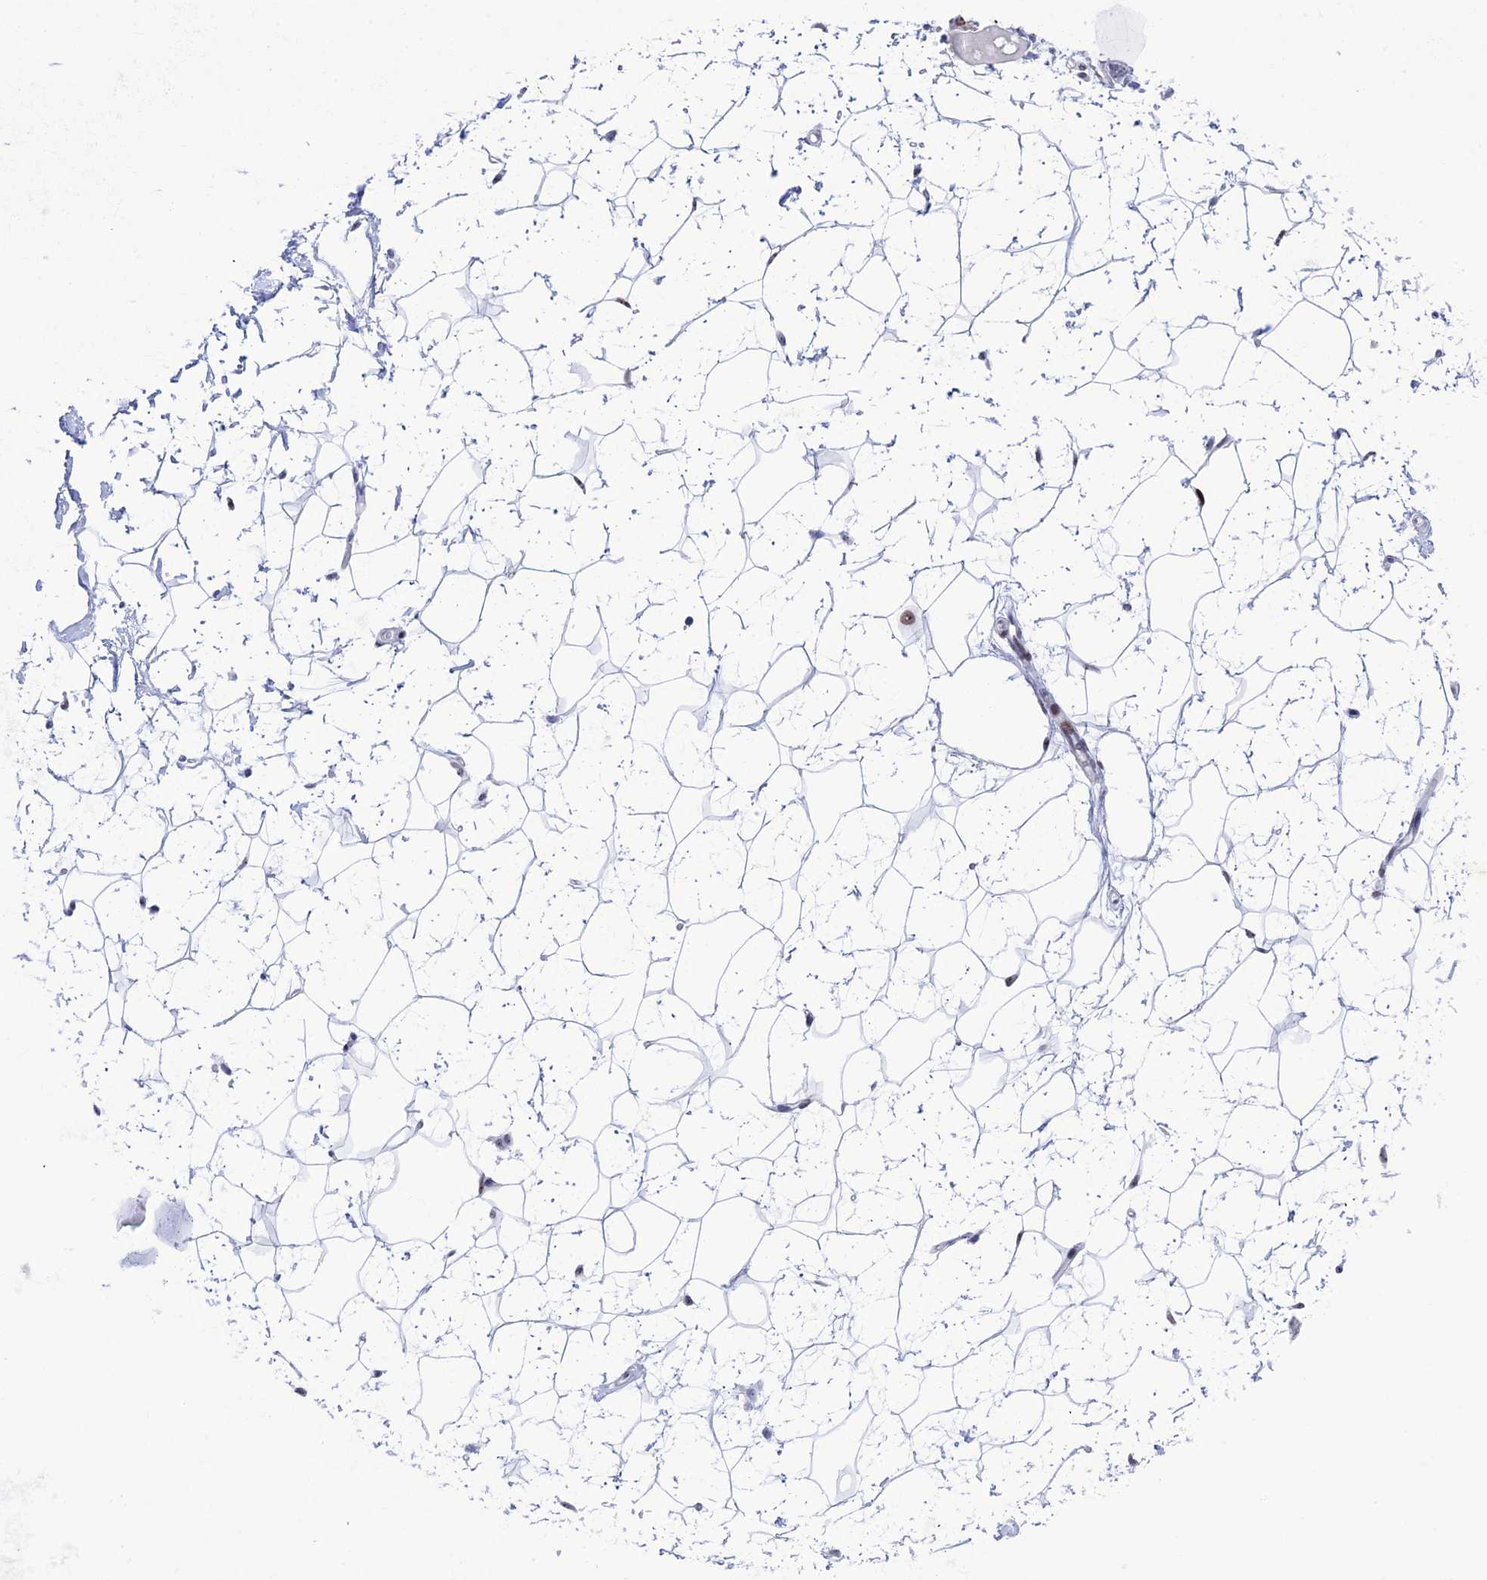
{"staining": {"intensity": "negative", "quantity": "none", "location": "none"}, "tissue": "breast", "cell_type": "Adipocytes", "image_type": "normal", "snomed": [{"axis": "morphology", "description": "Normal tissue, NOS"}, {"axis": "morphology", "description": "Adenoma, NOS"}, {"axis": "topography", "description": "Breast"}], "caption": "Adipocytes show no significant protein positivity in benign breast.", "gene": "CCDC86", "patient": {"sex": "female", "age": 23}}